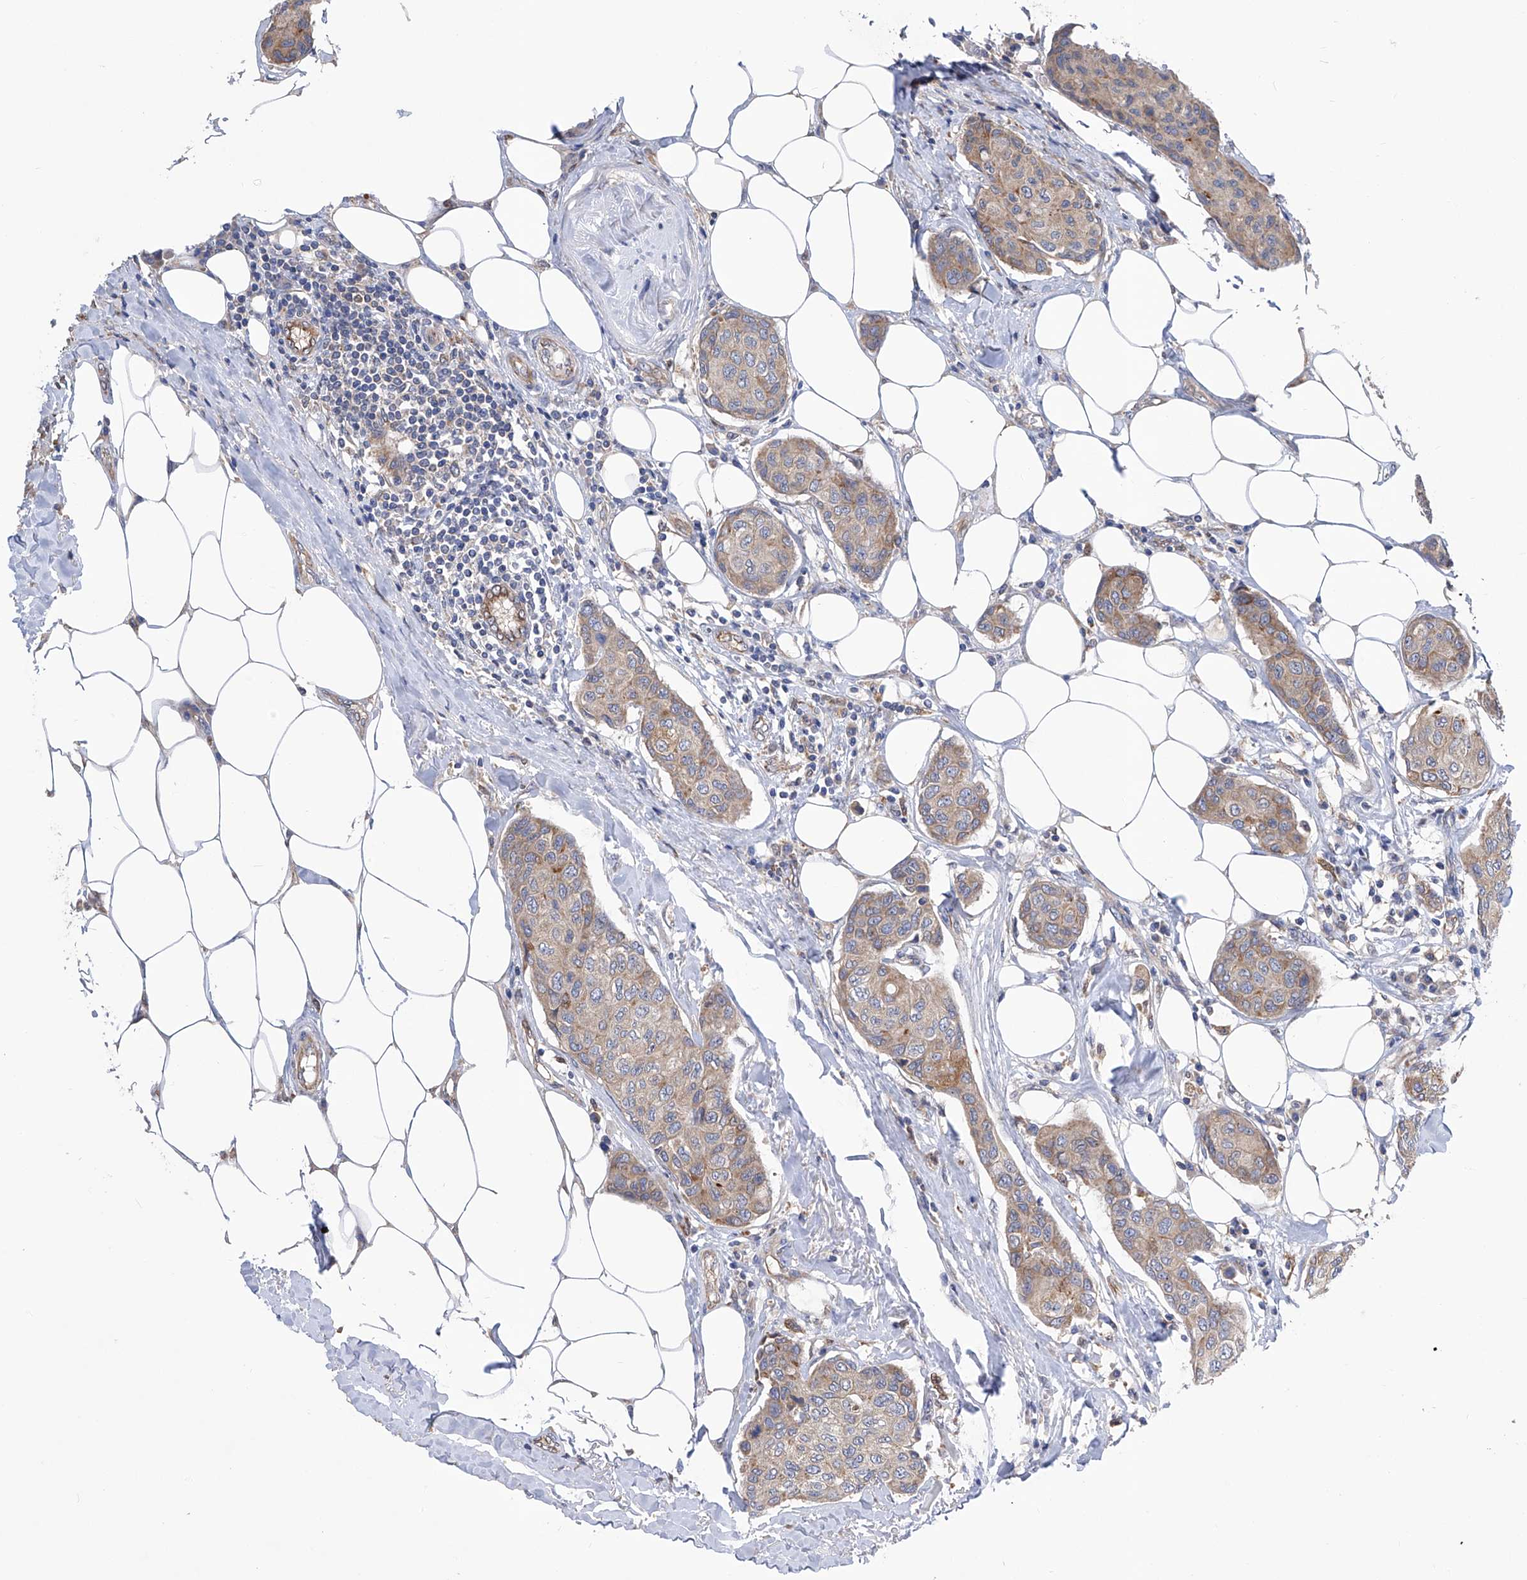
{"staining": {"intensity": "weak", "quantity": ">75%", "location": "cytoplasmic/membranous"}, "tissue": "breast cancer", "cell_type": "Tumor cells", "image_type": "cancer", "snomed": [{"axis": "morphology", "description": "Duct carcinoma"}, {"axis": "topography", "description": "Breast"}], "caption": "Immunohistochemistry (IHC) photomicrograph of neoplastic tissue: human breast cancer (infiltrating ductal carcinoma) stained using immunohistochemistry shows low levels of weak protein expression localized specifically in the cytoplasmic/membranous of tumor cells, appearing as a cytoplasmic/membranous brown color.", "gene": "SPATA20", "patient": {"sex": "female", "age": 80}}